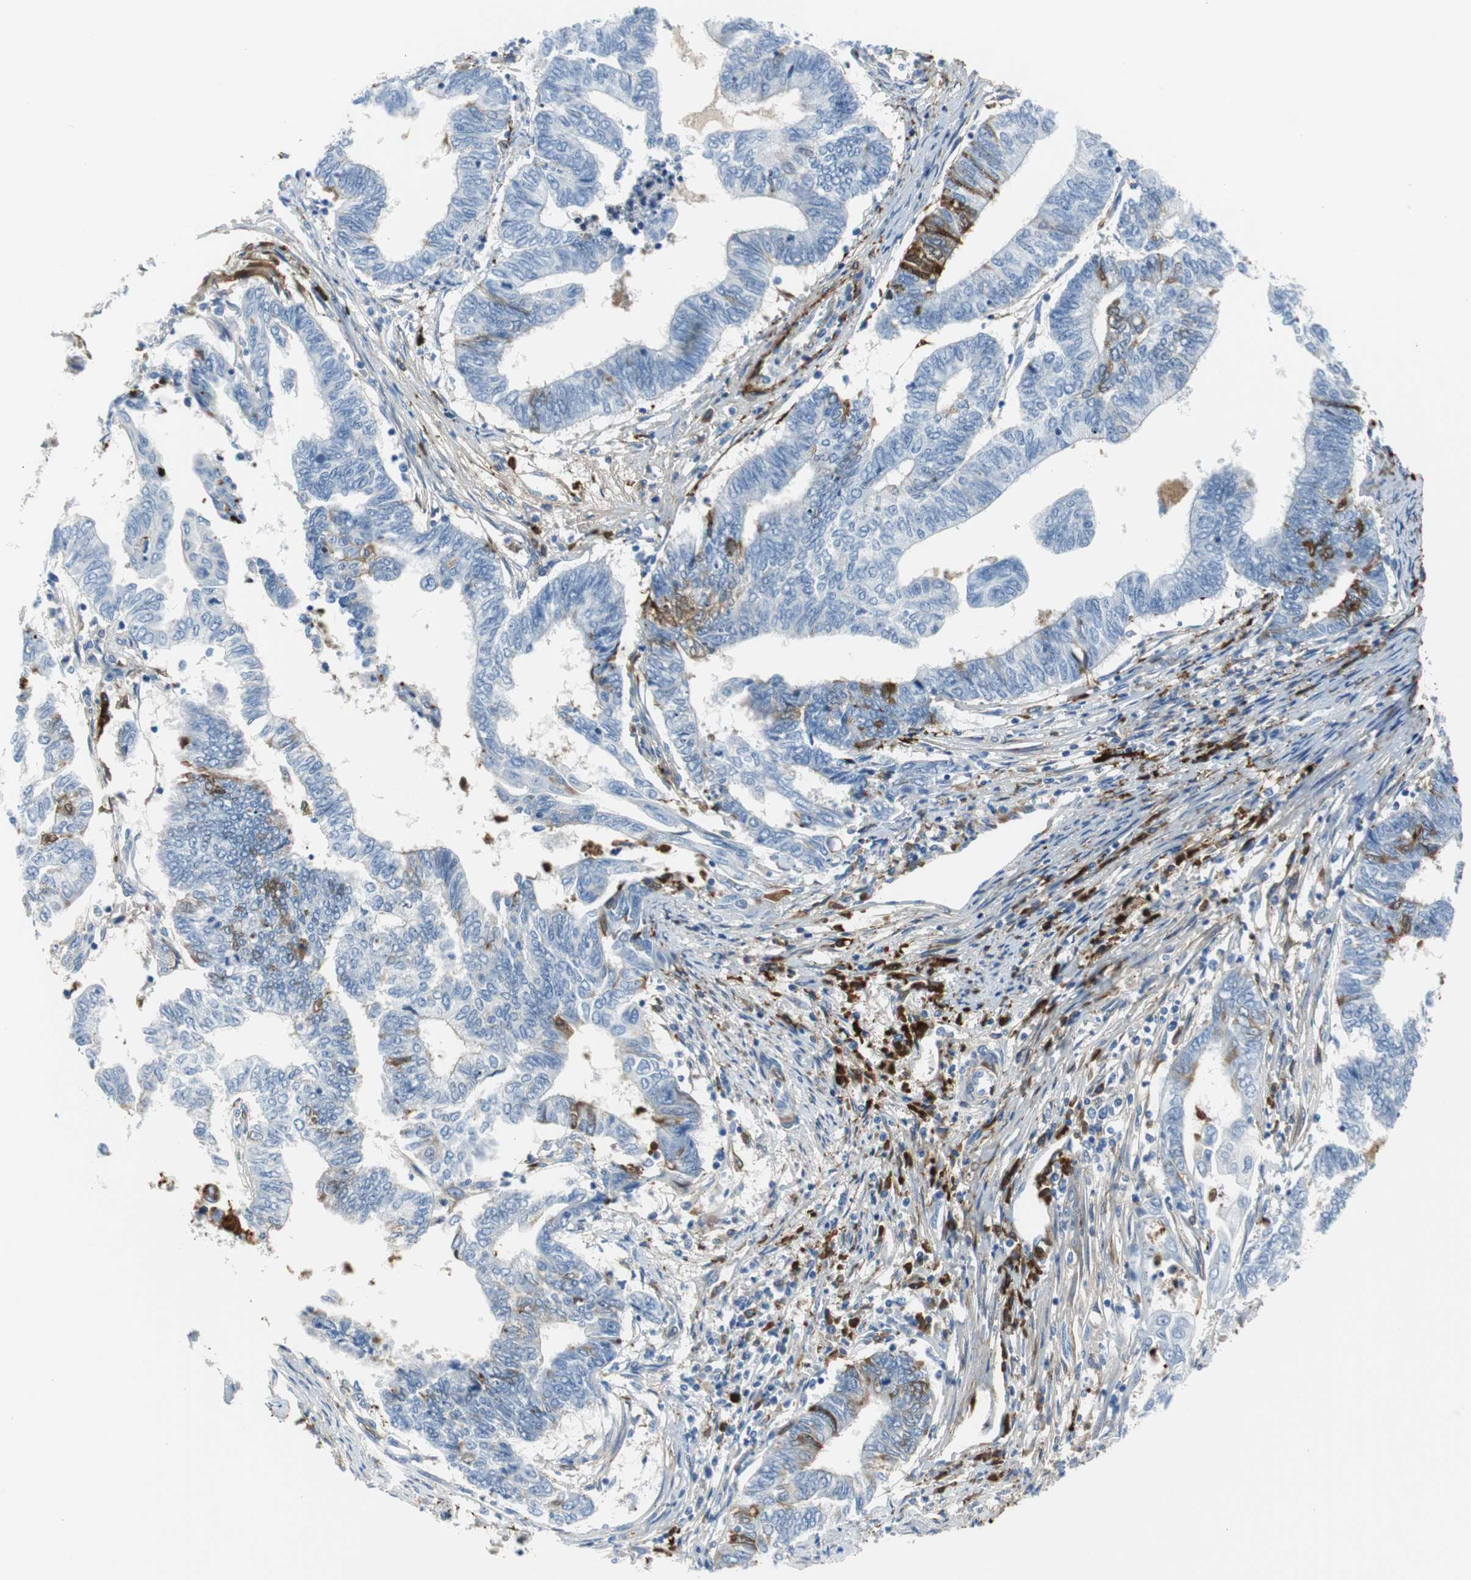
{"staining": {"intensity": "moderate", "quantity": "<25%", "location": "cytoplasmic/membranous"}, "tissue": "endometrial cancer", "cell_type": "Tumor cells", "image_type": "cancer", "snomed": [{"axis": "morphology", "description": "Adenocarcinoma, NOS"}, {"axis": "topography", "description": "Uterus"}, {"axis": "topography", "description": "Endometrium"}], "caption": "DAB (3,3'-diaminobenzidine) immunohistochemical staining of adenocarcinoma (endometrial) demonstrates moderate cytoplasmic/membranous protein staining in approximately <25% of tumor cells. Nuclei are stained in blue.", "gene": "APCS", "patient": {"sex": "female", "age": 70}}